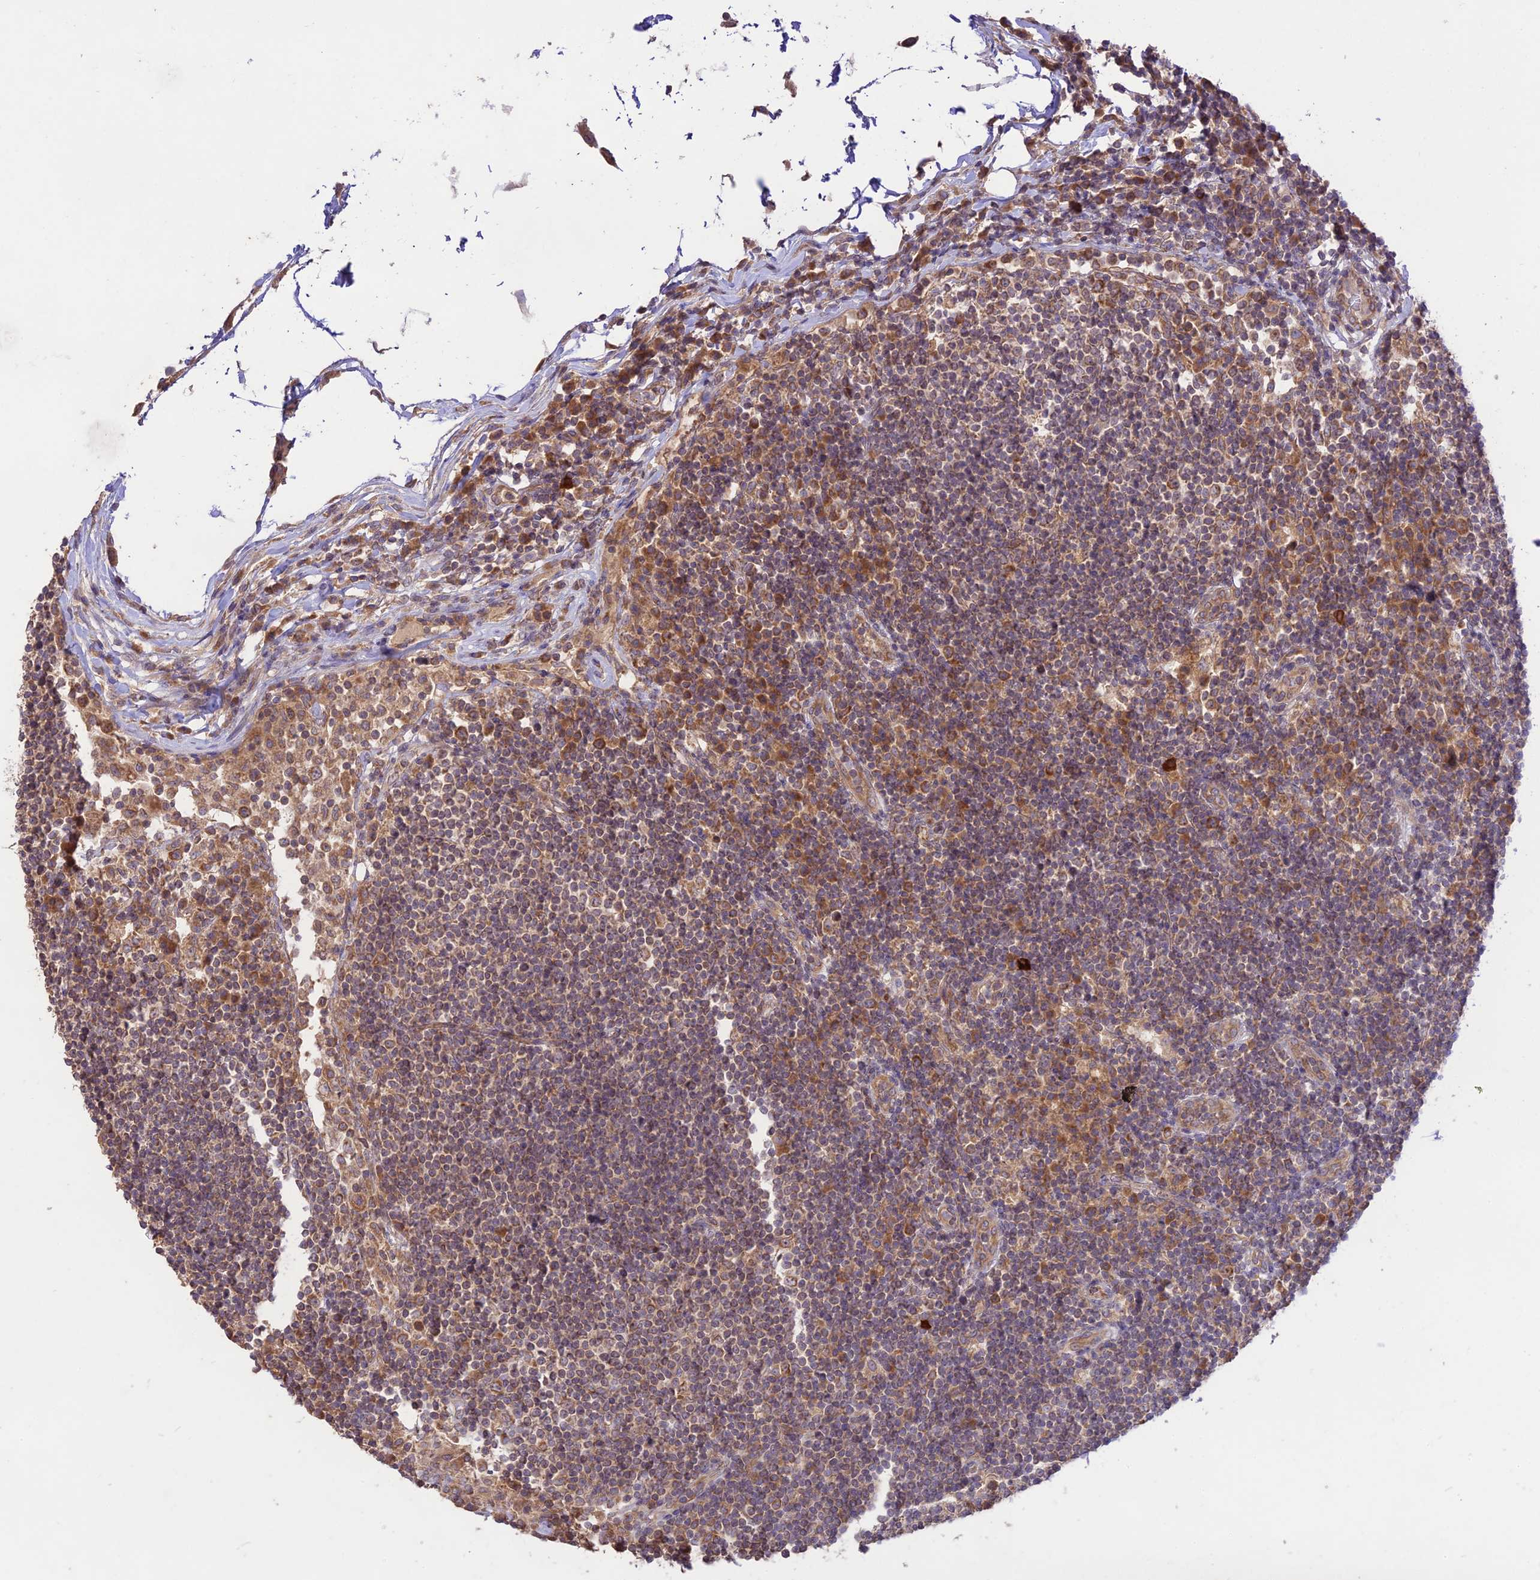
{"staining": {"intensity": "negative", "quantity": "none", "location": "none"}, "tissue": "lymph node", "cell_type": "Germinal center cells", "image_type": "normal", "snomed": [{"axis": "morphology", "description": "Normal tissue, NOS"}, {"axis": "topography", "description": "Lymph node"}], "caption": "IHC micrograph of normal lymph node stained for a protein (brown), which demonstrates no staining in germinal center cells.", "gene": "TMEM259", "patient": {"sex": "female", "age": 53}}